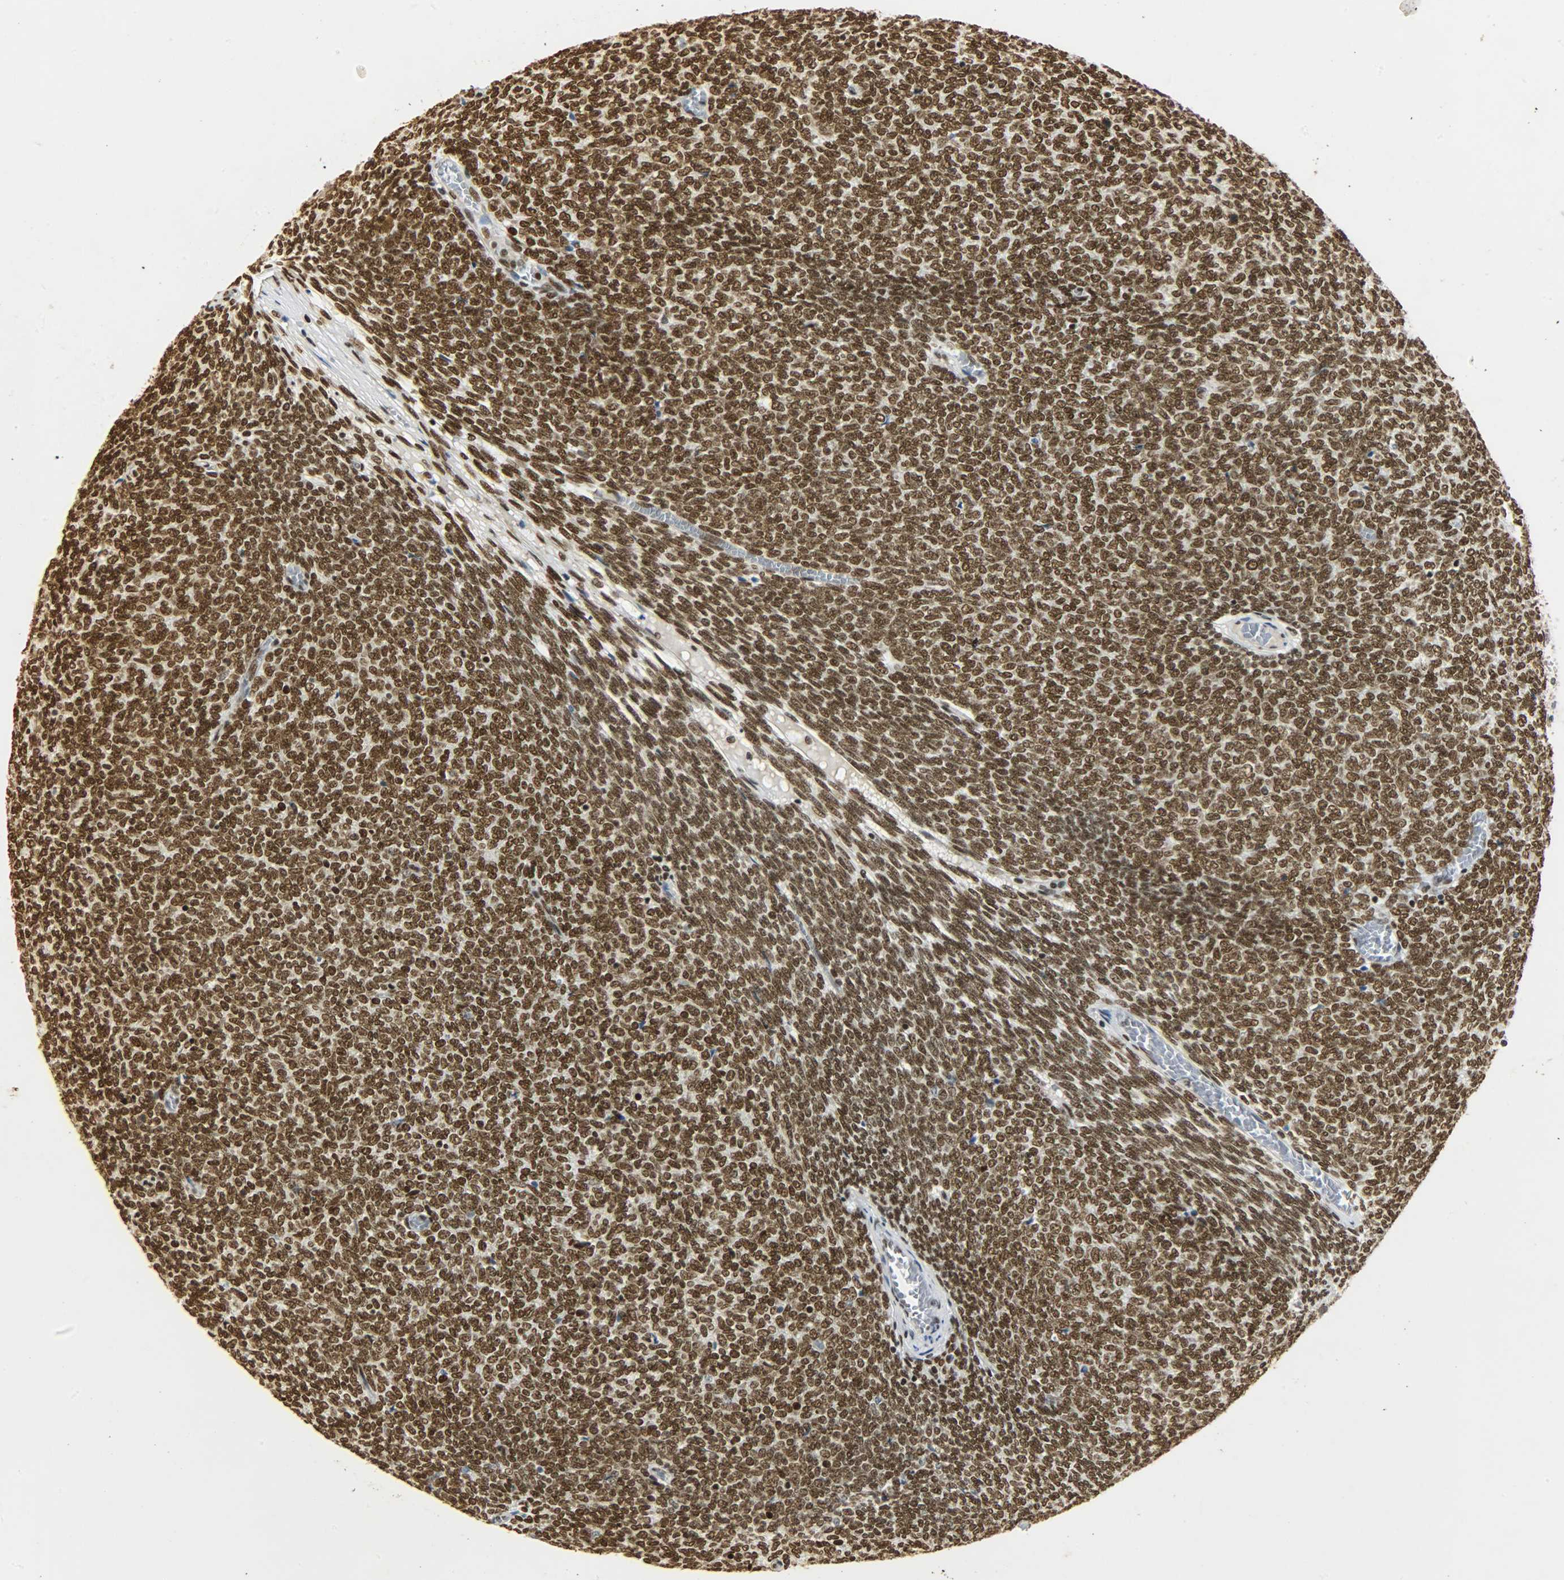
{"staining": {"intensity": "strong", "quantity": ">75%", "location": "nuclear"}, "tissue": "renal cancer", "cell_type": "Tumor cells", "image_type": "cancer", "snomed": [{"axis": "morphology", "description": "Neoplasm, malignant, NOS"}, {"axis": "topography", "description": "Kidney"}], "caption": "High-magnification brightfield microscopy of malignant neoplasm (renal) stained with DAB (brown) and counterstained with hematoxylin (blue). tumor cells exhibit strong nuclear staining is present in about>75% of cells. (Brightfield microscopy of DAB IHC at high magnification).", "gene": "KHDRBS1", "patient": {"sex": "male", "age": 28}}